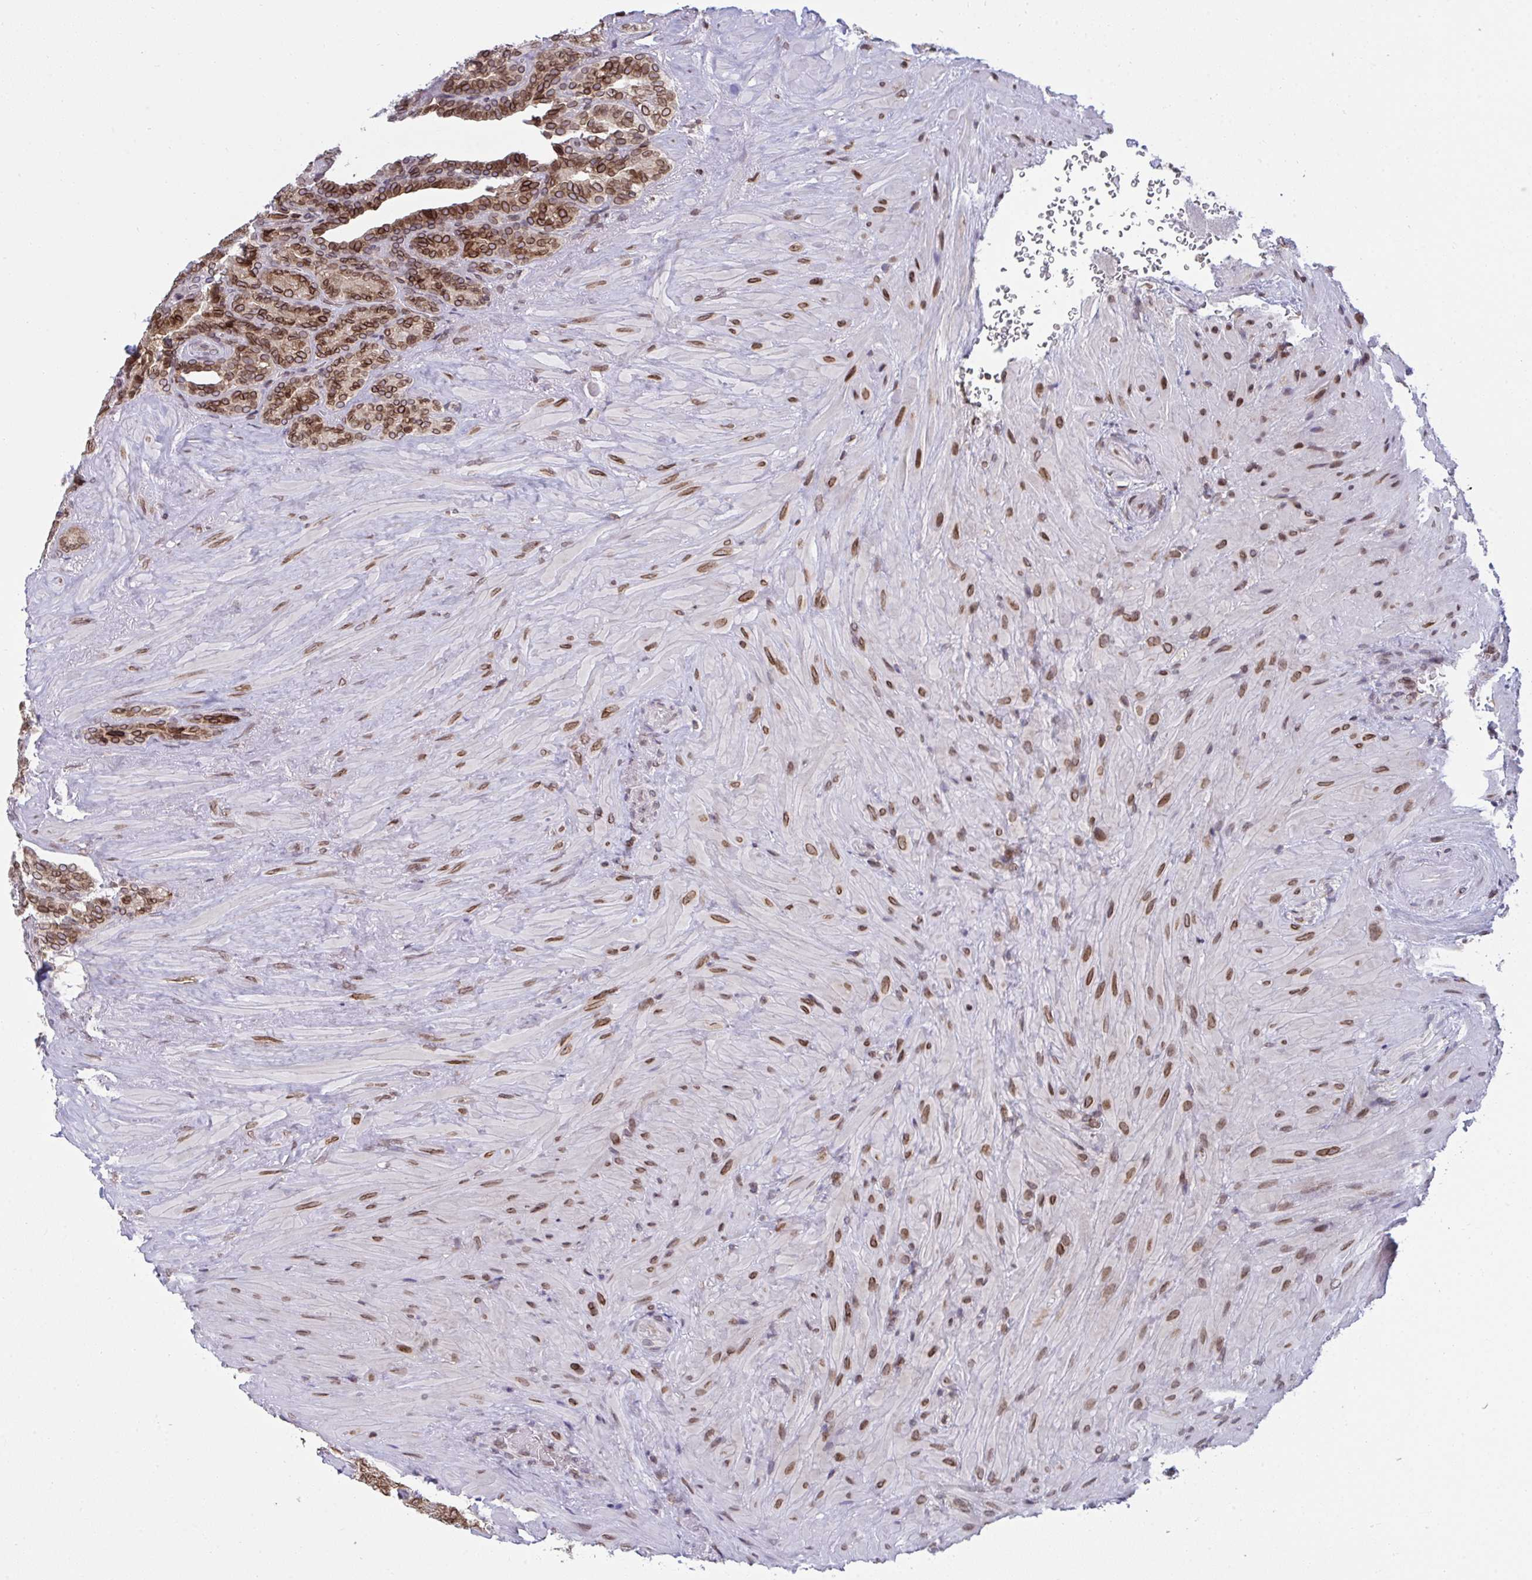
{"staining": {"intensity": "strong", "quantity": ">75%", "location": "cytoplasmic/membranous,nuclear"}, "tissue": "seminal vesicle", "cell_type": "Glandular cells", "image_type": "normal", "snomed": [{"axis": "morphology", "description": "Normal tissue, NOS"}, {"axis": "topography", "description": "Seminal veicle"}], "caption": "Immunohistochemical staining of benign seminal vesicle exhibits high levels of strong cytoplasmic/membranous,nuclear positivity in about >75% of glandular cells. (brown staining indicates protein expression, while blue staining denotes nuclei).", "gene": "RANBP2", "patient": {"sex": "male", "age": 69}}